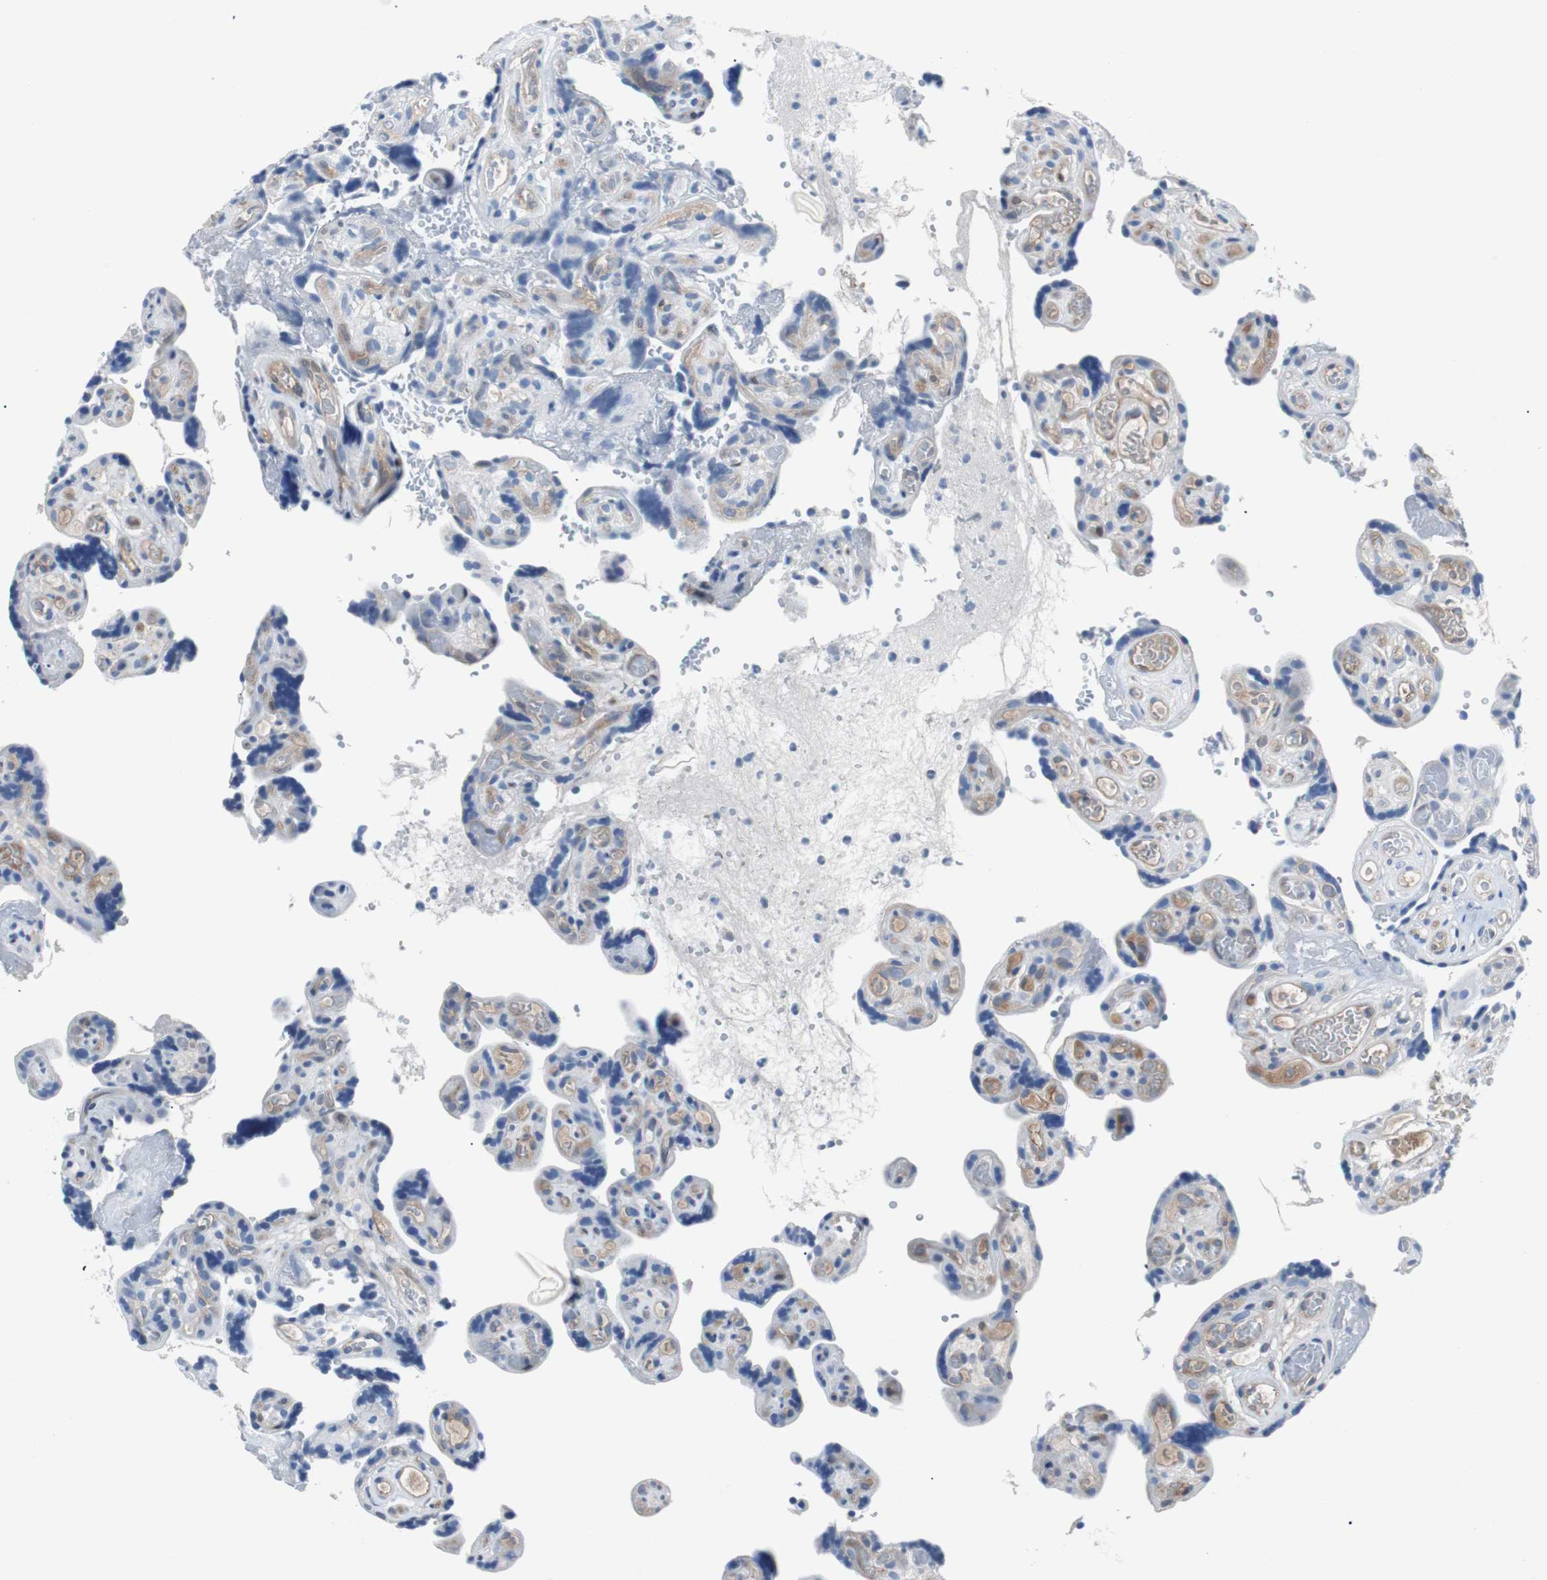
{"staining": {"intensity": "negative", "quantity": "none", "location": "none"}, "tissue": "placenta", "cell_type": "Decidual cells", "image_type": "normal", "snomed": [{"axis": "morphology", "description": "Normal tissue, NOS"}, {"axis": "topography", "description": "Placenta"}], "caption": "Micrograph shows no protein expression in decidual cells of unremarkable placenta.", "gene": "EEF2K", "patient": {"sex": "female", "age": 30}}